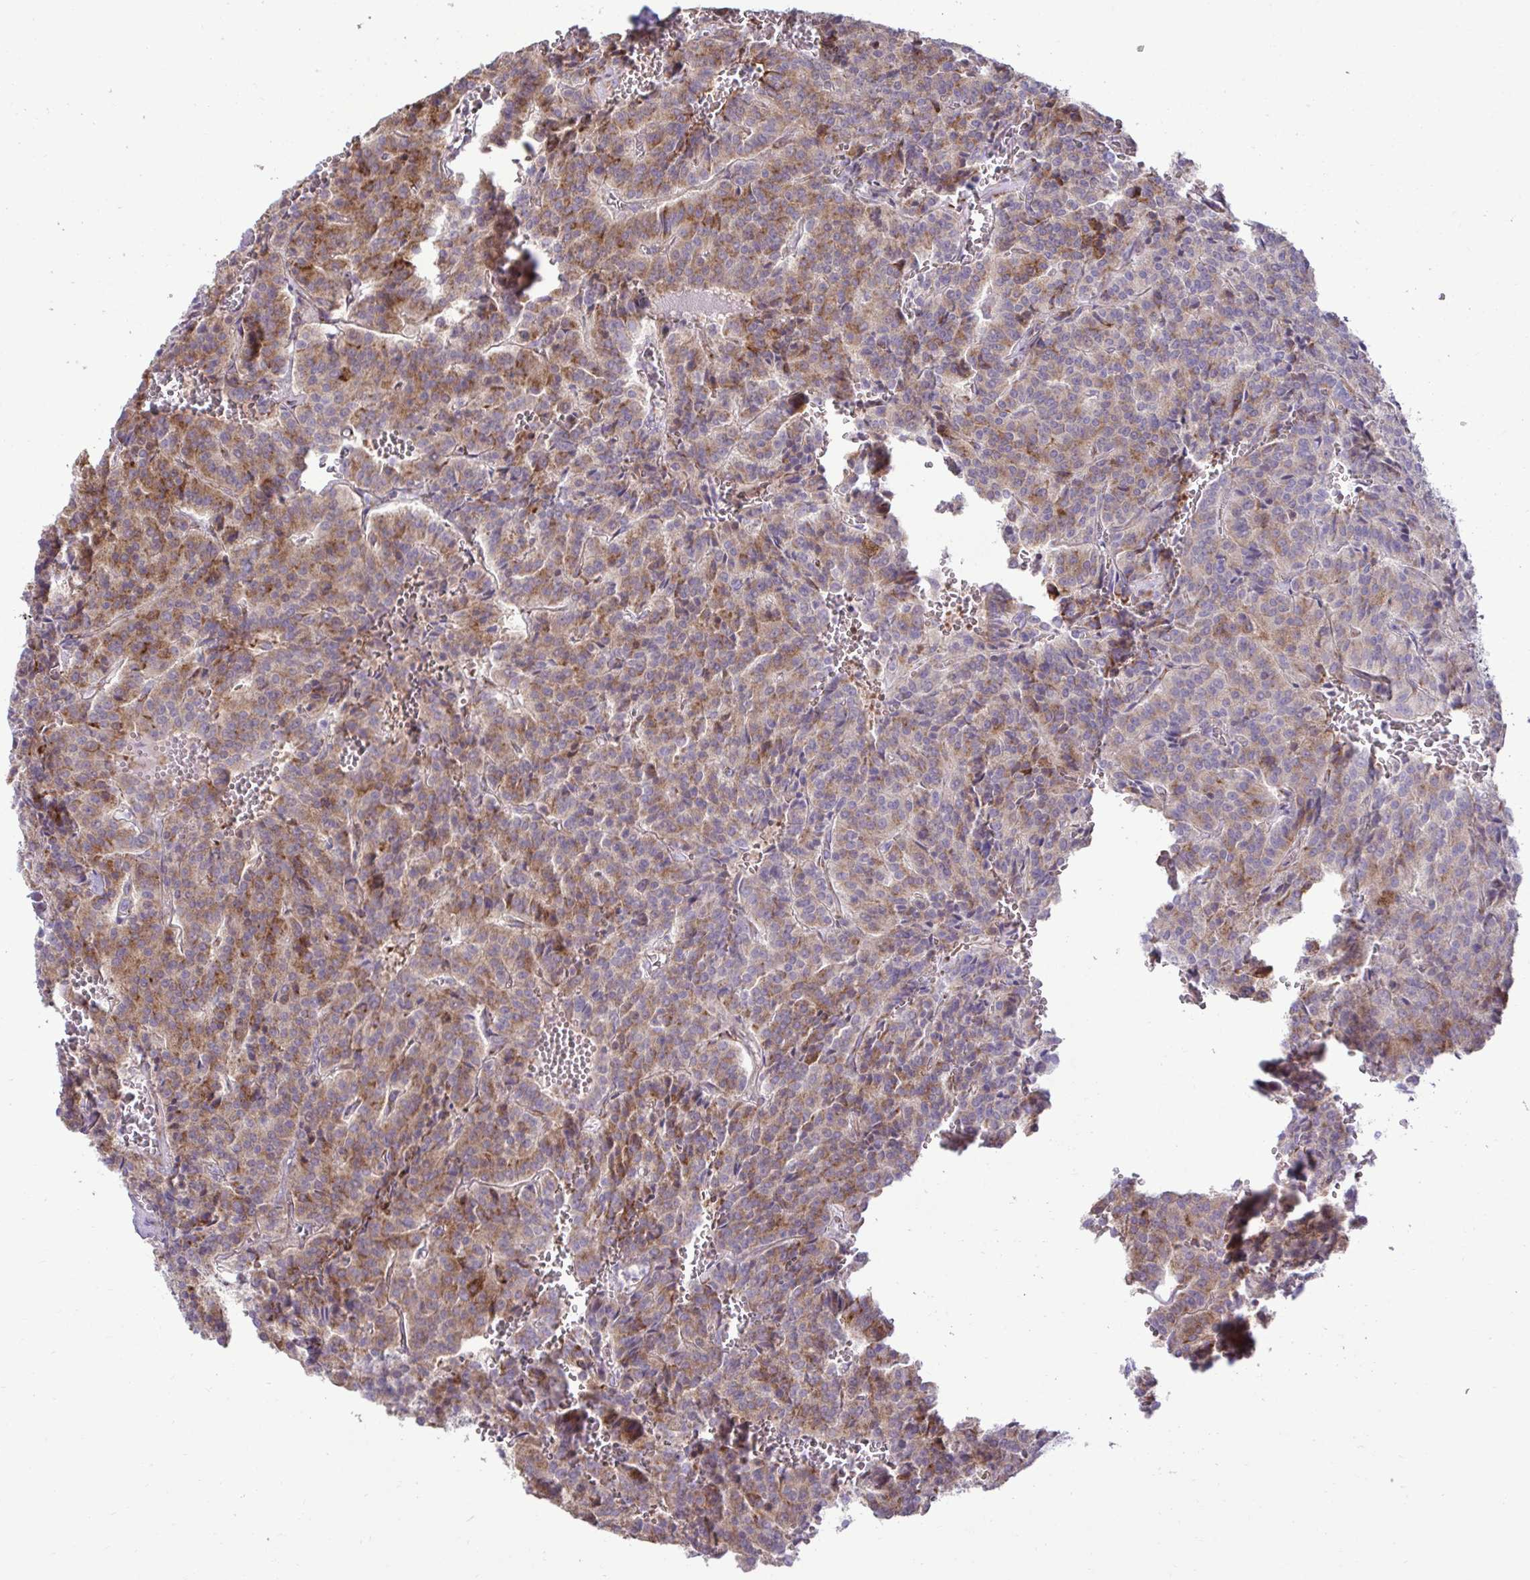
{"staining": {"intensity": "moderate", "quantity": ">75%", "location": "cytoplasmic/membranous"}, "tissue": "carcinoid", "cell_type": "Tumor cells", "image_type": "cancer", "snomed": [{"axis": "morphology", "description": "Carcinoid, malignant, NOS"}, {"axis": "topography", "description": "Lung"}], "caption": "This is an image of immunohistochemistry staining of carcinoid, which shows moderate positivity in the cytoplasmic/membranous of tumor cells.", "gene": "LIMS1", "patient": {"sex": "male", "age": 70}}